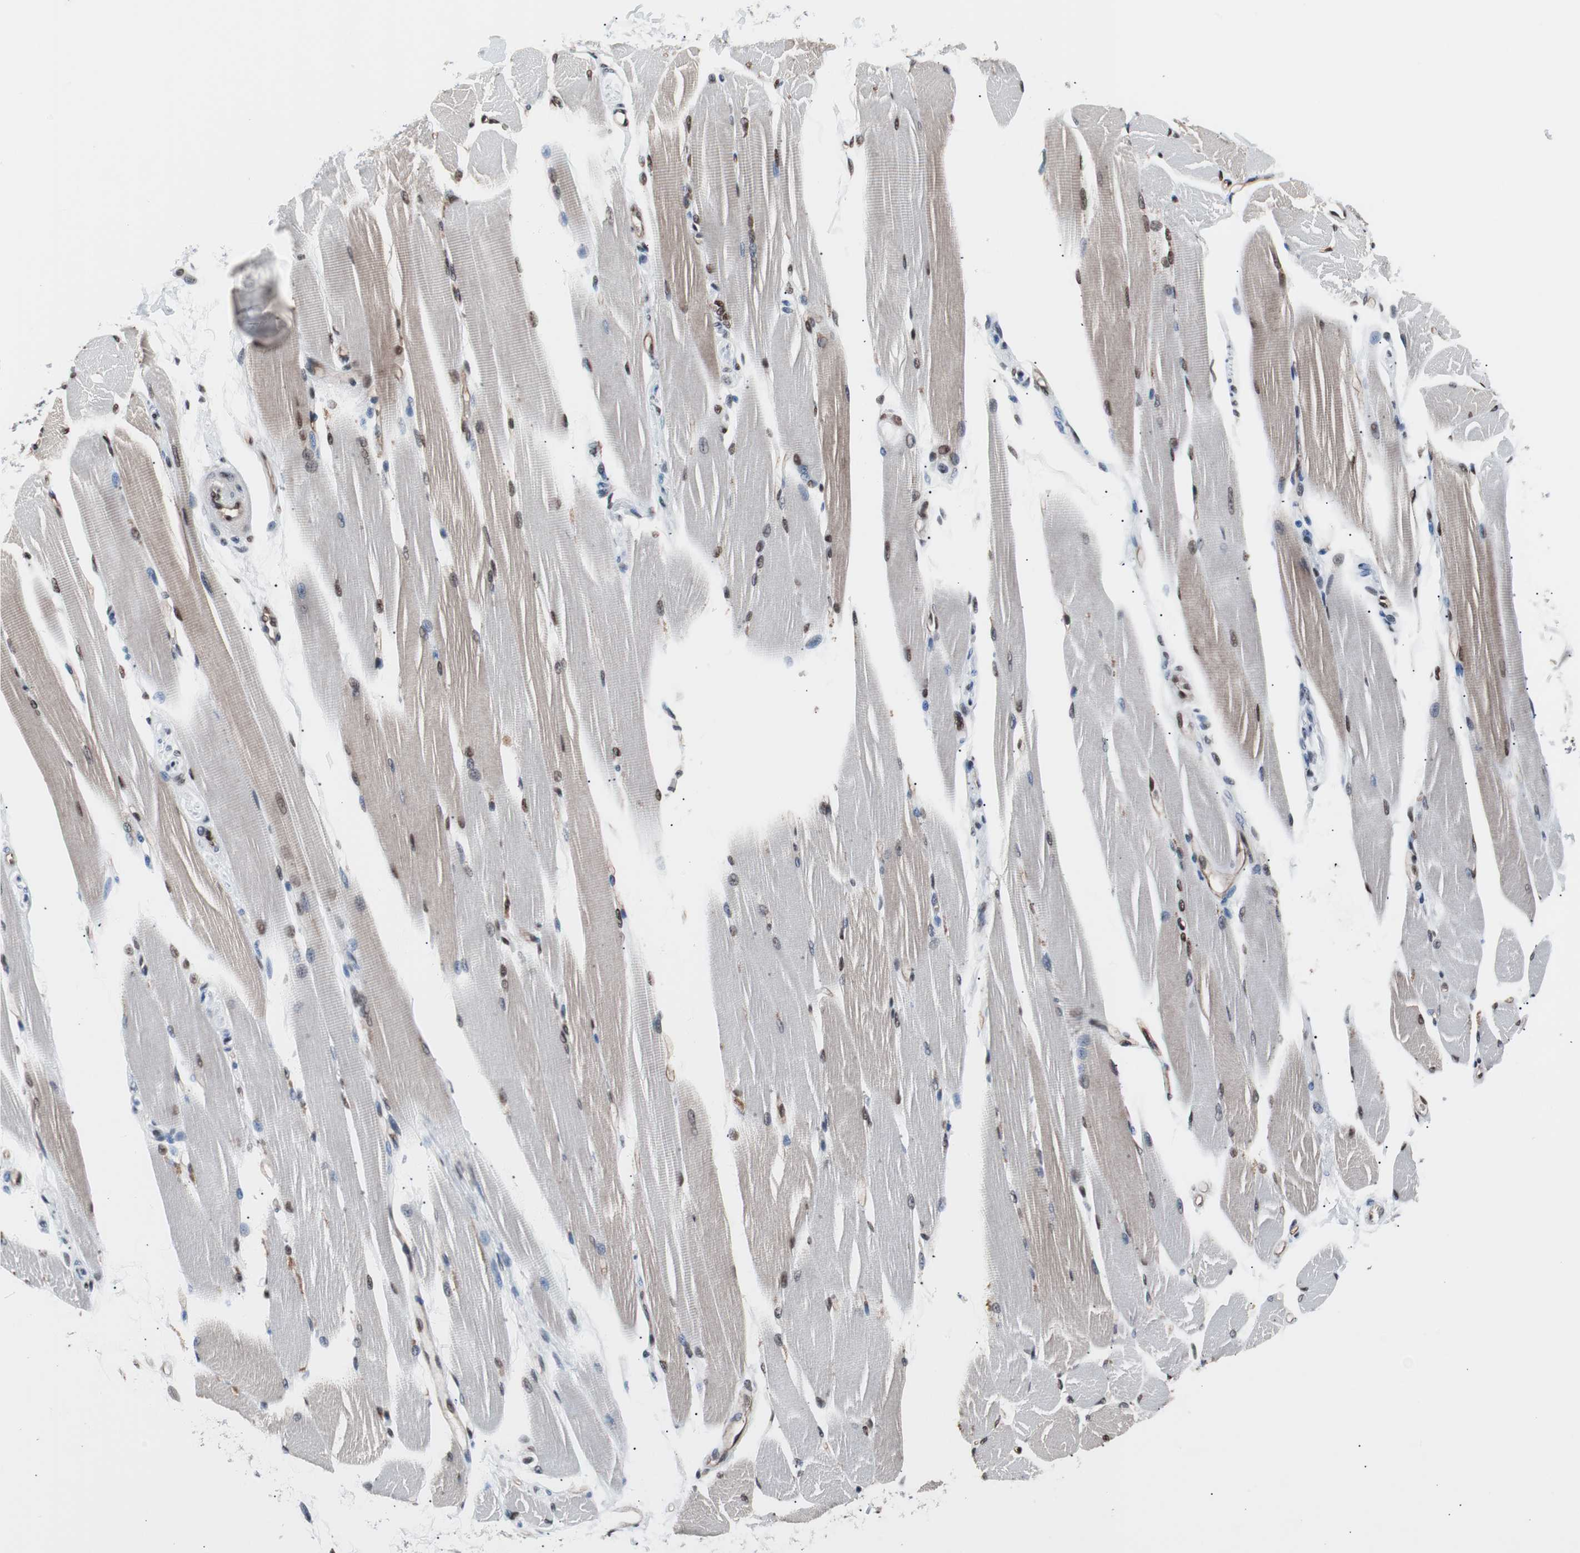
{"staining": {"intensity": "moderate", "quantity": "25%-75%", "location": "cytoplasmic/membranous,nuclear"}, "tissue": "skeletal muscle", "cell_type": "Myocytes", "image_type": "normal", "snomed": [{"axis": "morphology", "description": "Normal tissue, NOS"}, {"axis": "topography", "description": "Skeletal muscle"}, {"axis": "topography", "description": "Peripheral nerve tissue"}], "caption": "A high-resolution histopathology image shows IHC staining of normal skeletal muscle, which reveals moderate cytoplasmic/membranous,nuclear expression in about 25%-75% of myocytes.", "gene": "POGZ", "patient": {"sex": "female", "age": 84}}